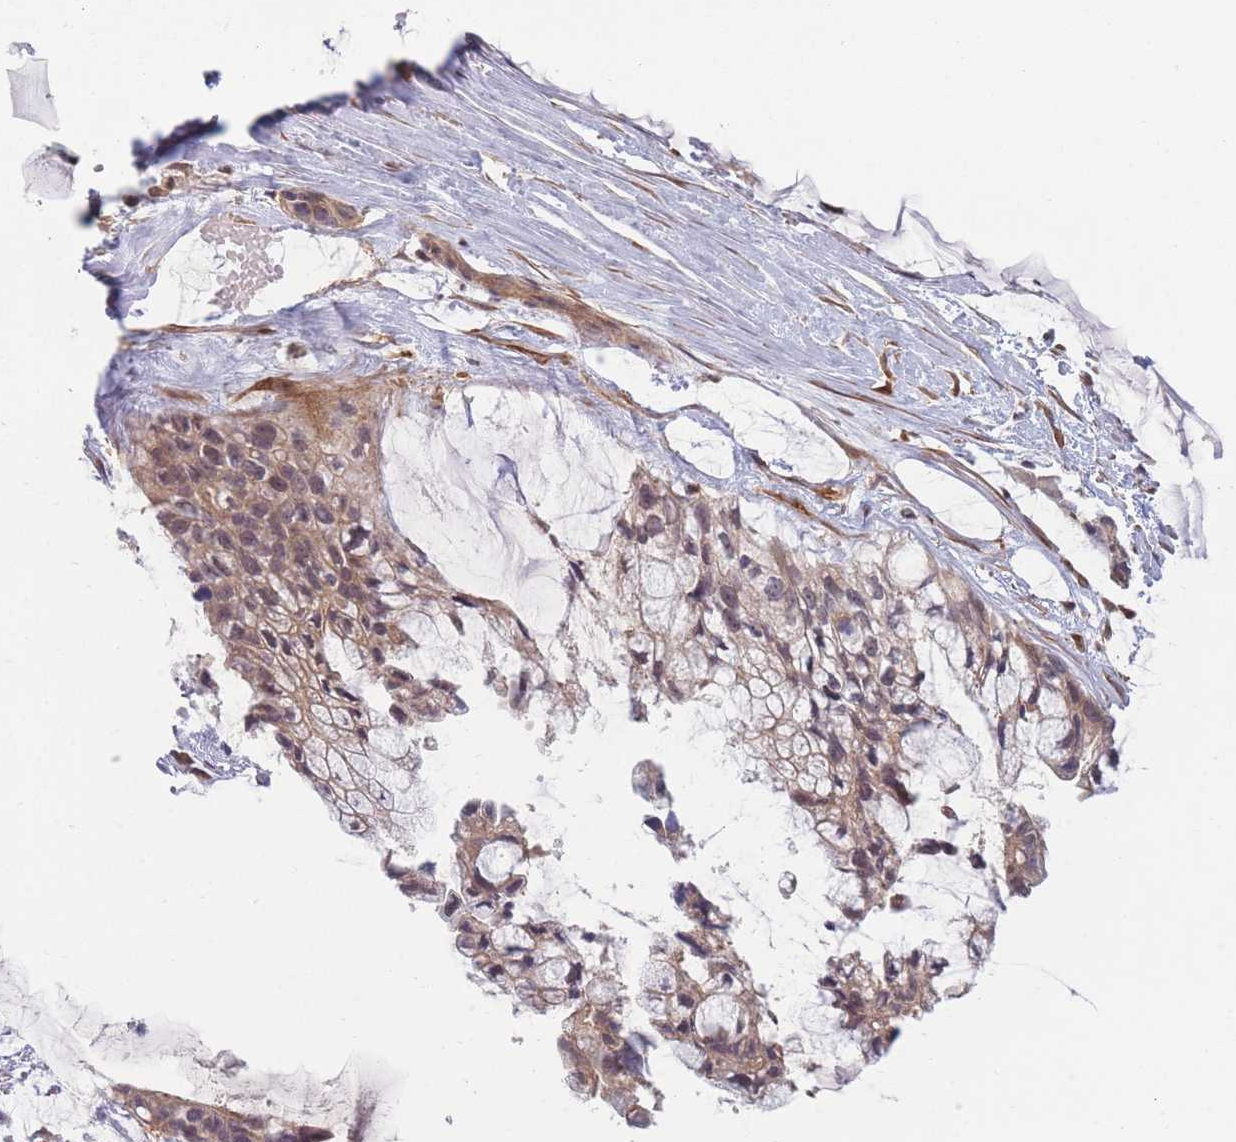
{"staining": {"intensity": "weak", "quantity": ">75%", "location": "cytoplasmic/membranous,nuclear"}, "tissue": "ovarian cancer", "cell_type": "Tumor cells", "image_type": "cancer", "snomed": [{"axis": "morphology", "description": "Cystadenocarcinoma, mucinous, NOS"}, {"axis": "topography", "description": "Ovary"}], "caption": "Immunohistochemistry staining of ovarian cancer (mucinous cystadenocarcinoma), which reveals low levels of weak cytoplasmic/membranous and nuclear positivity in about >75% of tumor cells indicating weak cytoplasmic/membranous and nuclear protein staining. The staining was performed using DAB (3,3'-diaminobenzidine) (brown) for protein detection and nuclei were counterstained in hematoxylin (blue).", "gene": "FAM153A", "patient": {"sex": "female", "age": 39}}